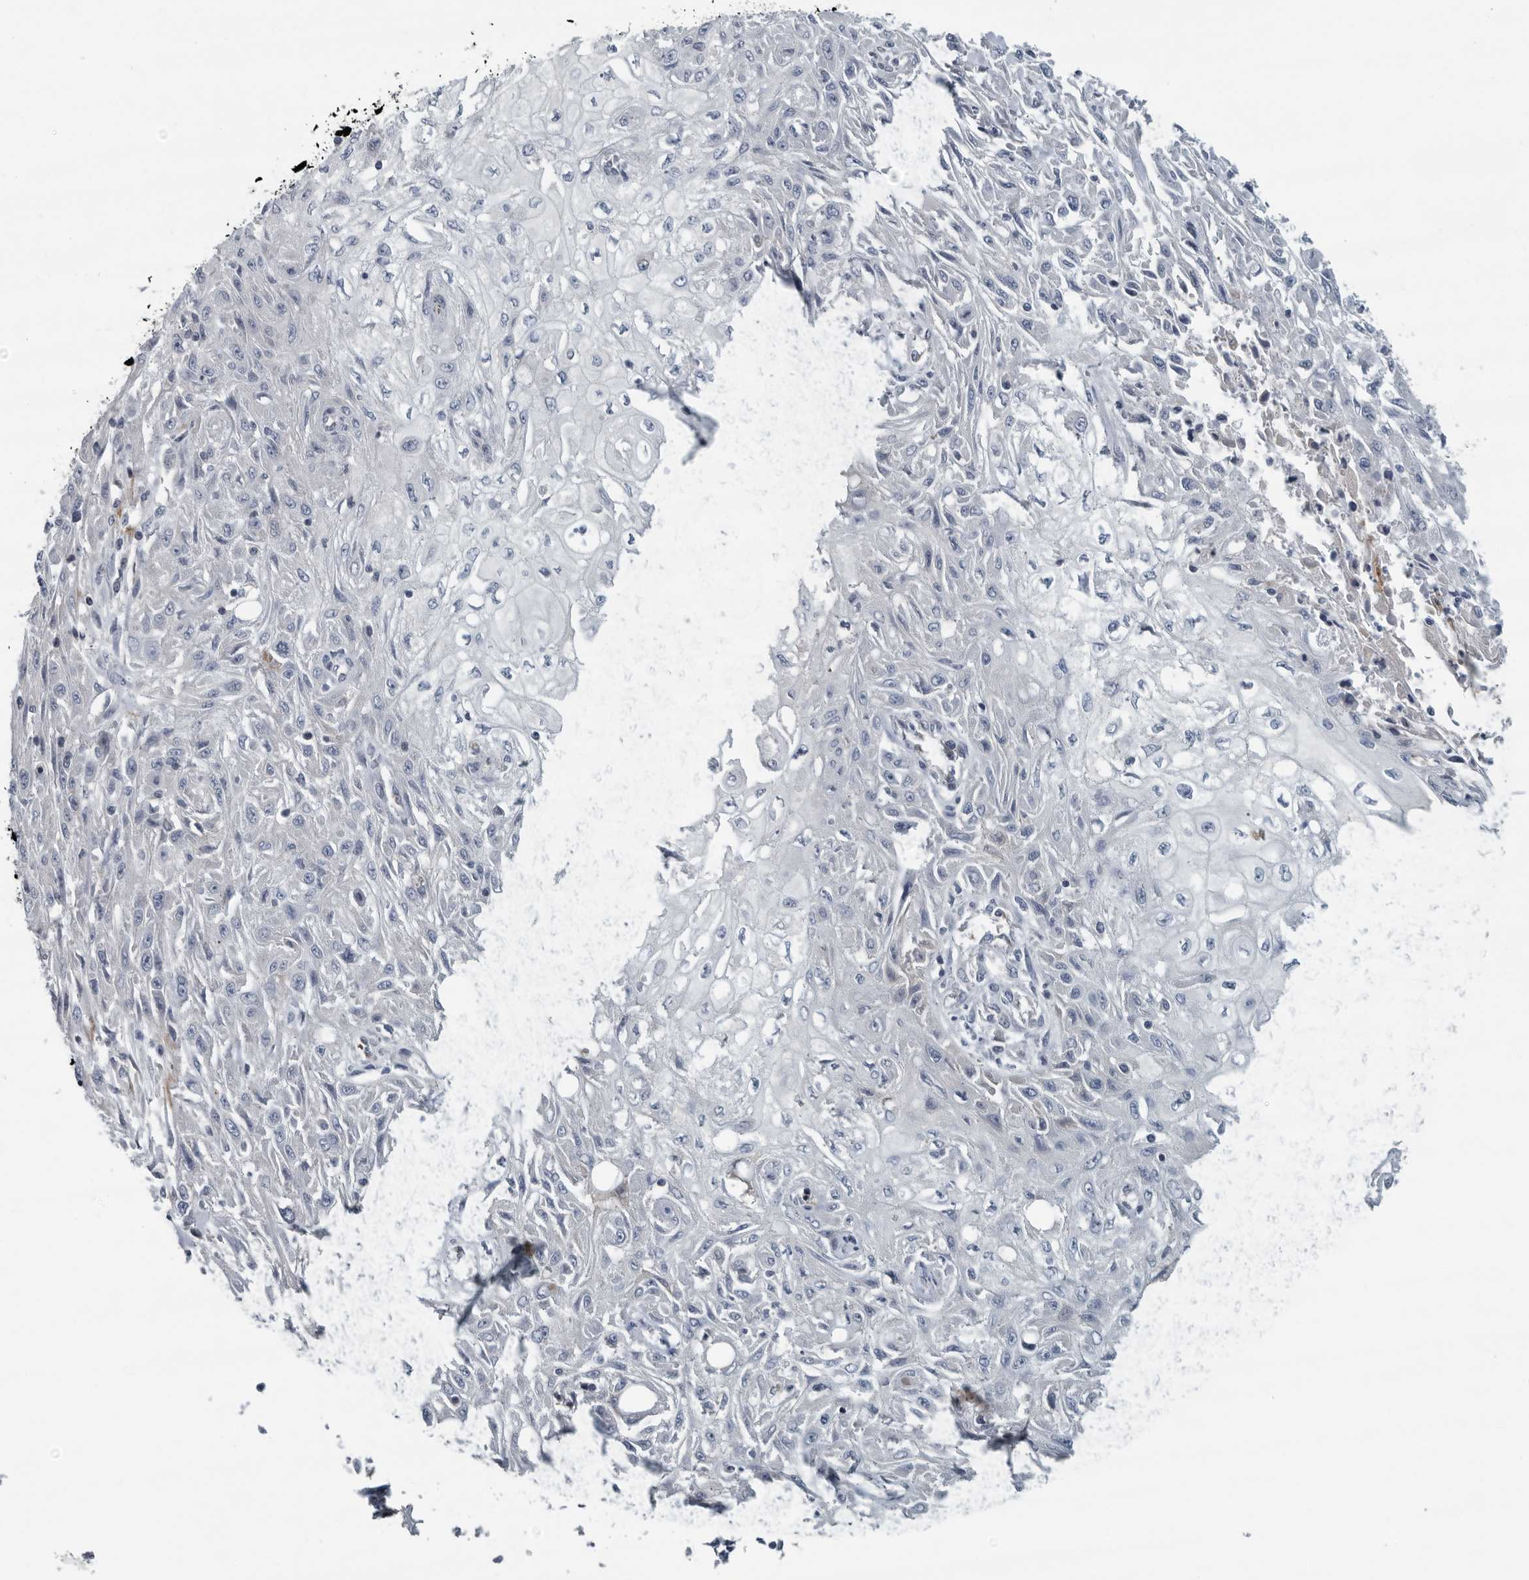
{"staining": {"intensity": "negative", "quantity": "none", "location": "none"}, "tissue": "skin cancer", "cell_type": "Tumor cells", "image_type": "cancer", "snomed": [{"axis": "morphology", "description": "Squamous cell carcinoma, NOS"}, {"axis": "morphology", "description": "Squamous cell carcinoma, metastatic, NOS"}, {"axis": "topography", "description": "Skin"}, {"axis": "topography", "description": "Lymph node"}], "caption": "Immunohistochemistry micrograph of neoplastic tissue: skin cancer stained with DAB reveals no significant protein positivity in tumor cells.", "gene": "MPP3", "patient": {"sex": "male", "age": 75}}